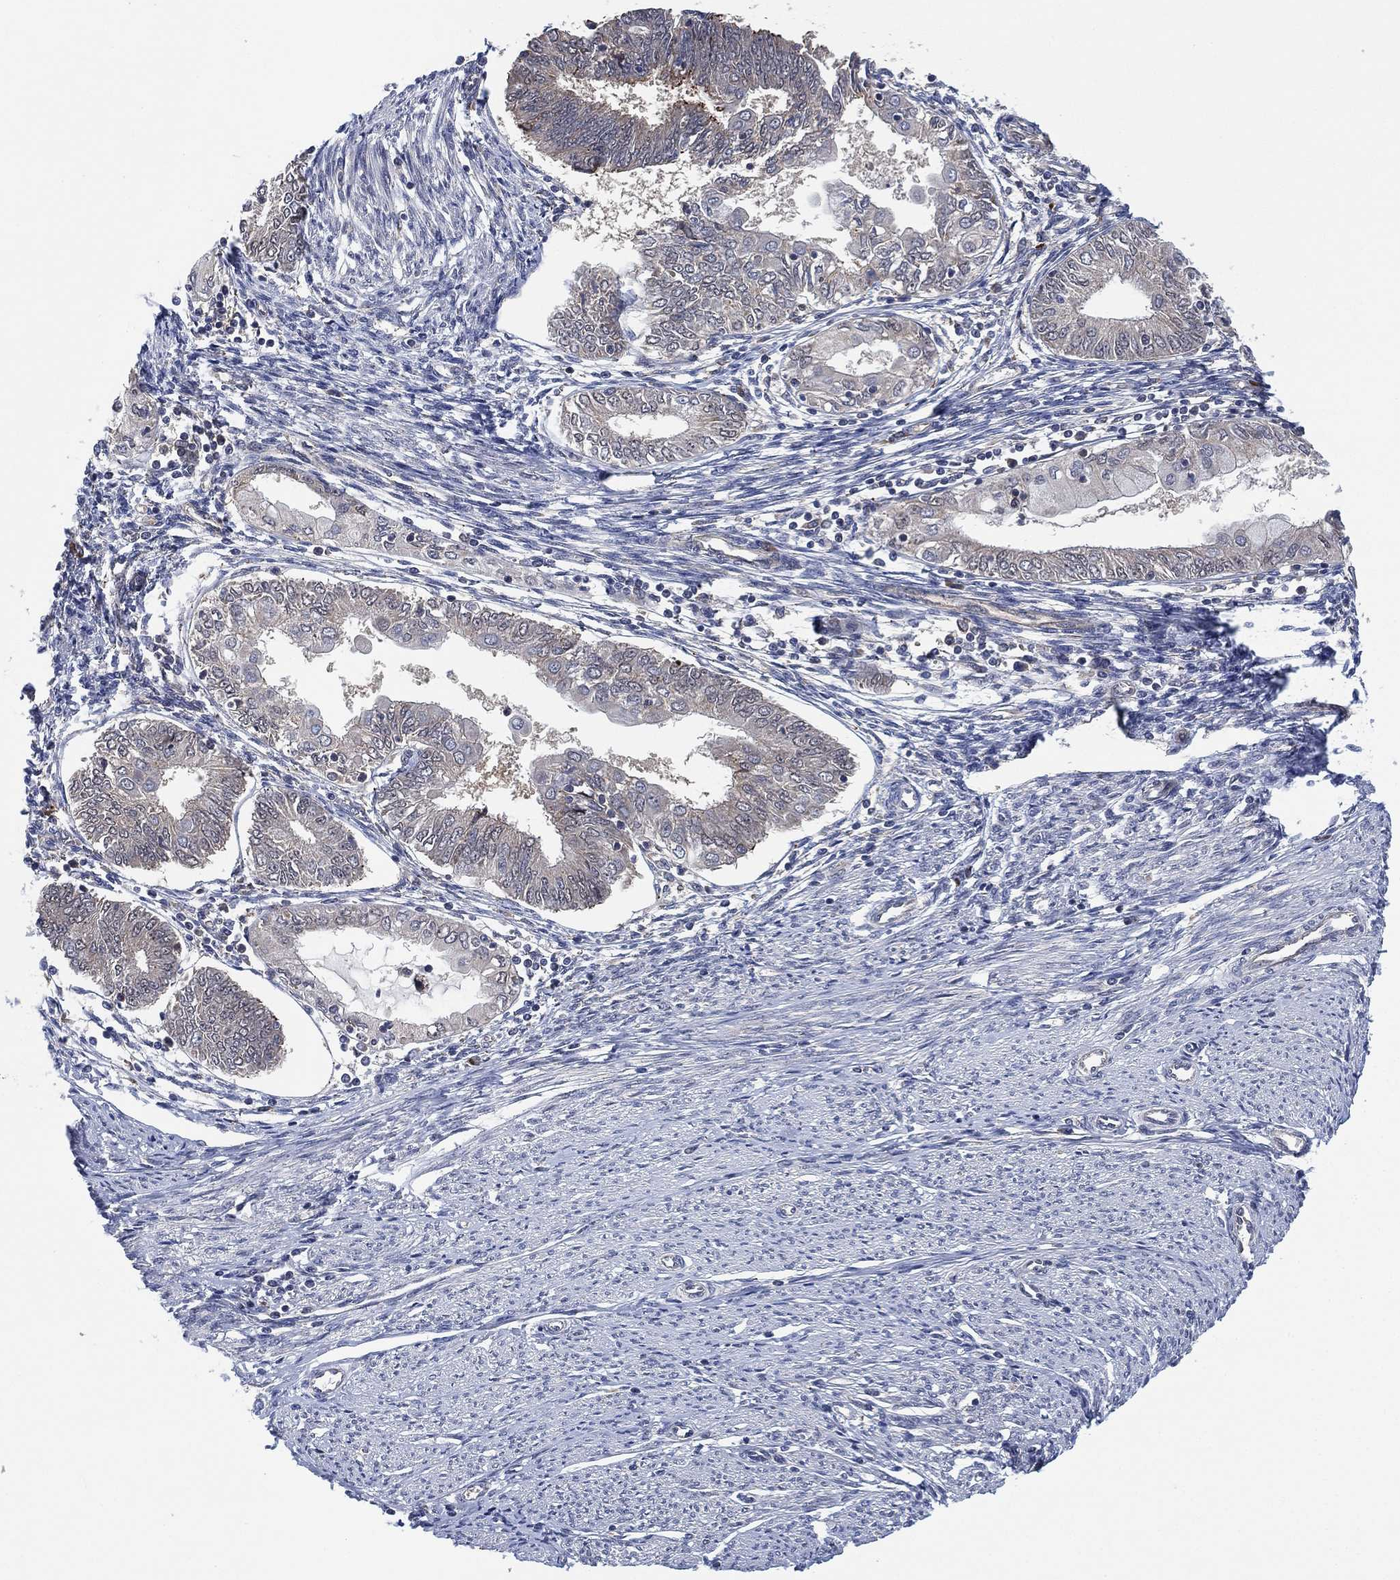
{"staining": {"intensity": "negative", "quantity": "none", "location": "none"}, "tissue": "endometrial cancer", "cell_type": "Tumor cells", "image_type": "cancer", "snomed": [{"axis": "morphology", "description": "Adenocarcinoma, NOS"}, {"axis": "topography", "description": "Endometrium"}], "caption": "The photomicrograph displays no significant staining in tumor cells of adenocarcinoma (endometrial).", "gene": "FES", "patient": {"sex": "female", "age": 68}}